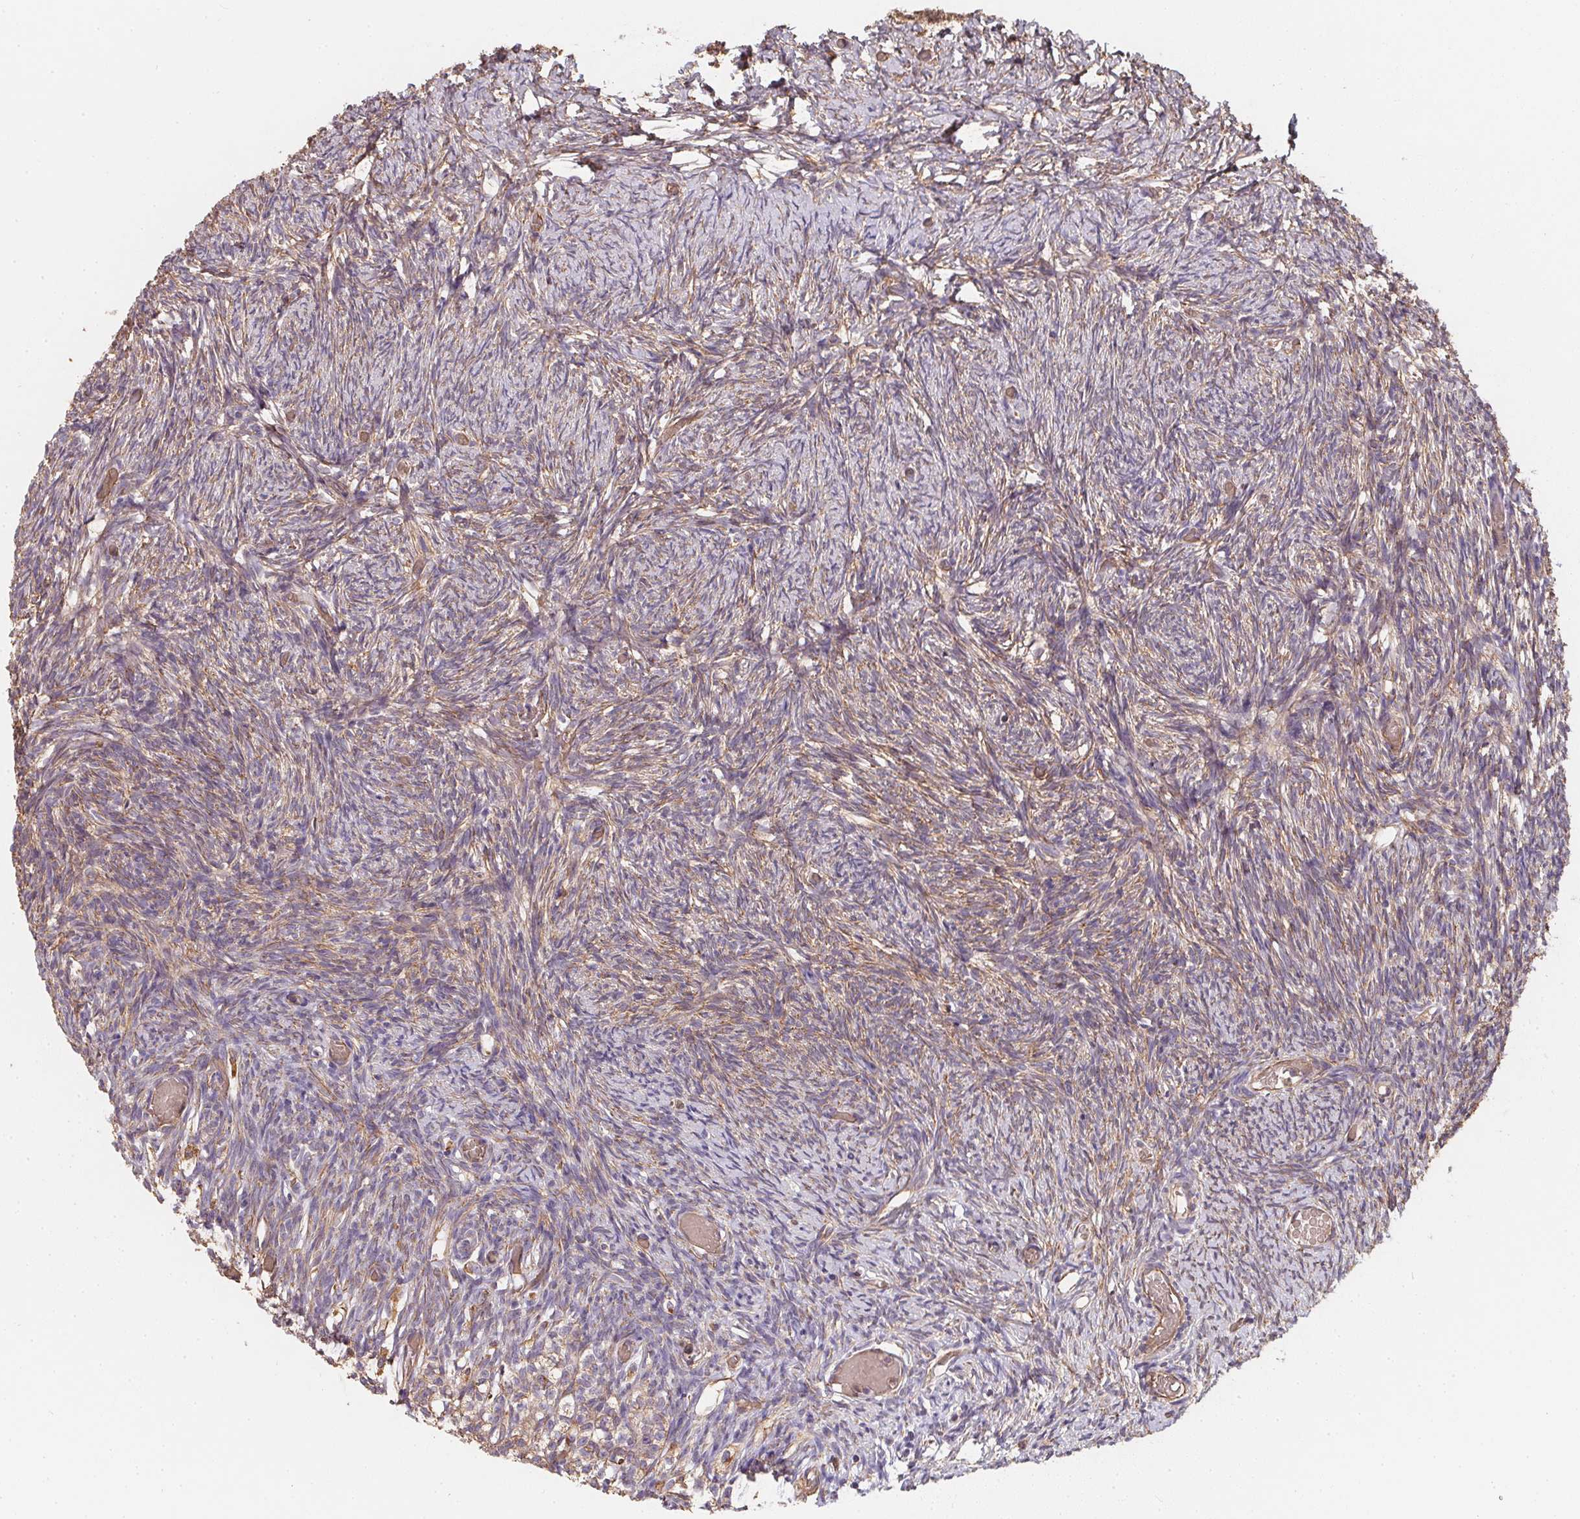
{"staining": {"intensity": "weak", "quantity": "25%-75%", "location": "cytoplasmic/membranous"}, "tissue": "ovary", "cell_type": "Ovarian stroma cells", "image_type": "normal", "snomed": [{"axis": "morphology", "description": "Normal tissue, NOS"}, {"axis": "topography", "description": "Ovary"}], "caption": "Protein staining by immunohistochemistry (IHC) demonstrates weak cytoplasmic/membranous expression in about 25%-75% of ovarian stroma cells in benign ovary. (DAB IHC with brightfield microscopy, high magnification).", "gene": "TBKBP1", "patient": {"sex": "female", "age": 39}}